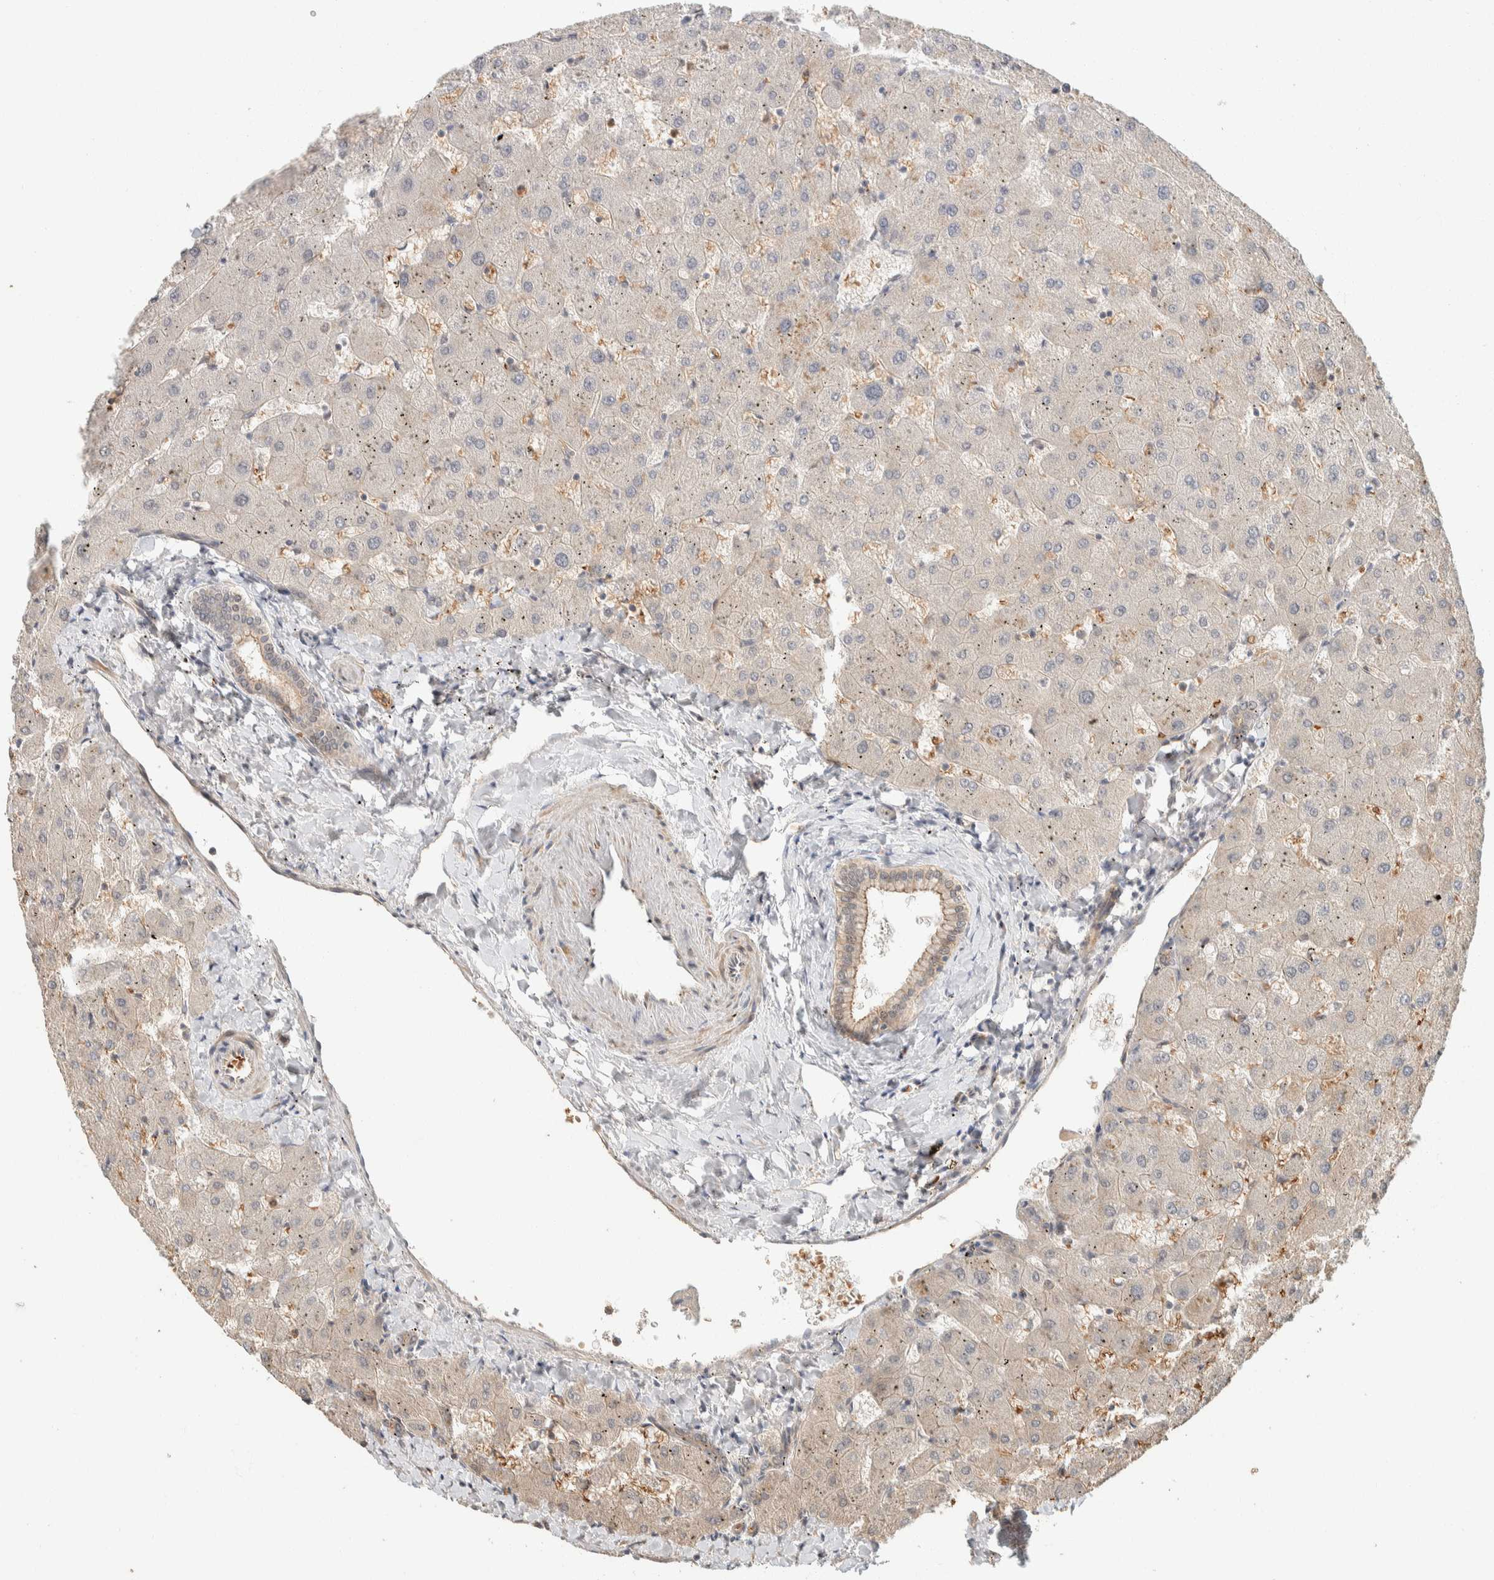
{"staining": {"intensity": "weak", "quantity": "<25%", "location": "cytoplasmic/membranous"}, "tissue": "liver", "cell_type": "Cholangiocytes", "image_type": "normal", "snomed": [{"axis": "morphology", "description": "Normal tissue, NOS"}, {"axis": "topography", "description": "Liver"}], "caption": "Immunohistochemistry (IHC) of normal human liver reveals no staining in cholangiocytes.", "gene": "ZBTB2", "patient": {"sex": "female", "age": 63}}